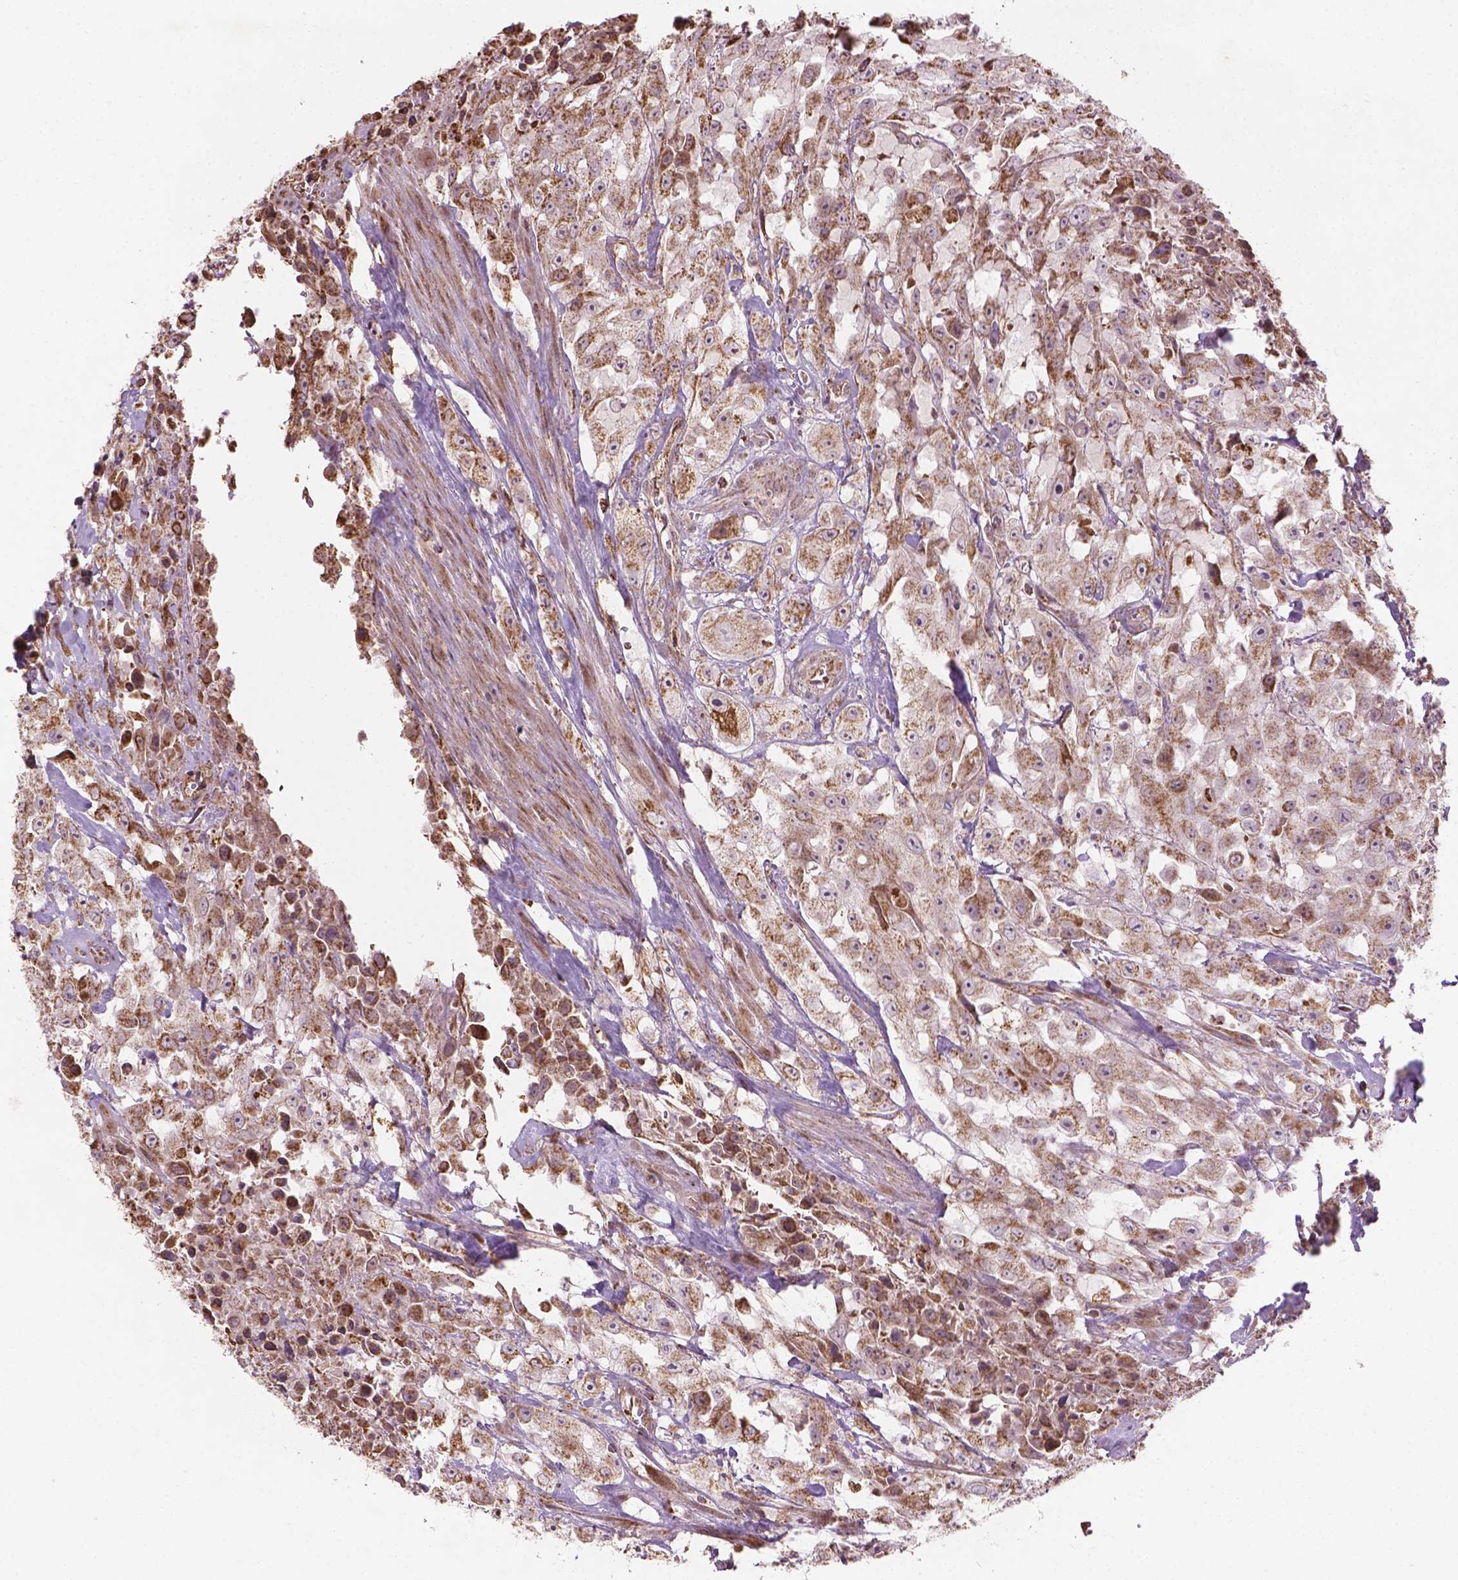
{"staining": {"intensity": "weak", "quantity": ">75%", "location": "cytoplasmic/membranous"}, "tissue": "urothelial cancer", "cell_type": "Tumor cells", "image_type": "cancer", "snomed": [{"axis": "morphology", "description": "Urothelial carcinoma, High grade"}, {"axis": "topography", "description": "Urinary bladder"}], "caption": "A brown stain shows weak cytoplasmic/membranous positivity of a protein in human high-grade urothelial carcinoma tumor cells. (IHC, brightfield microscopy, high magnification).", "gene": "HS3ST3A1", "patient": {"sex": "male", "age": 79}}